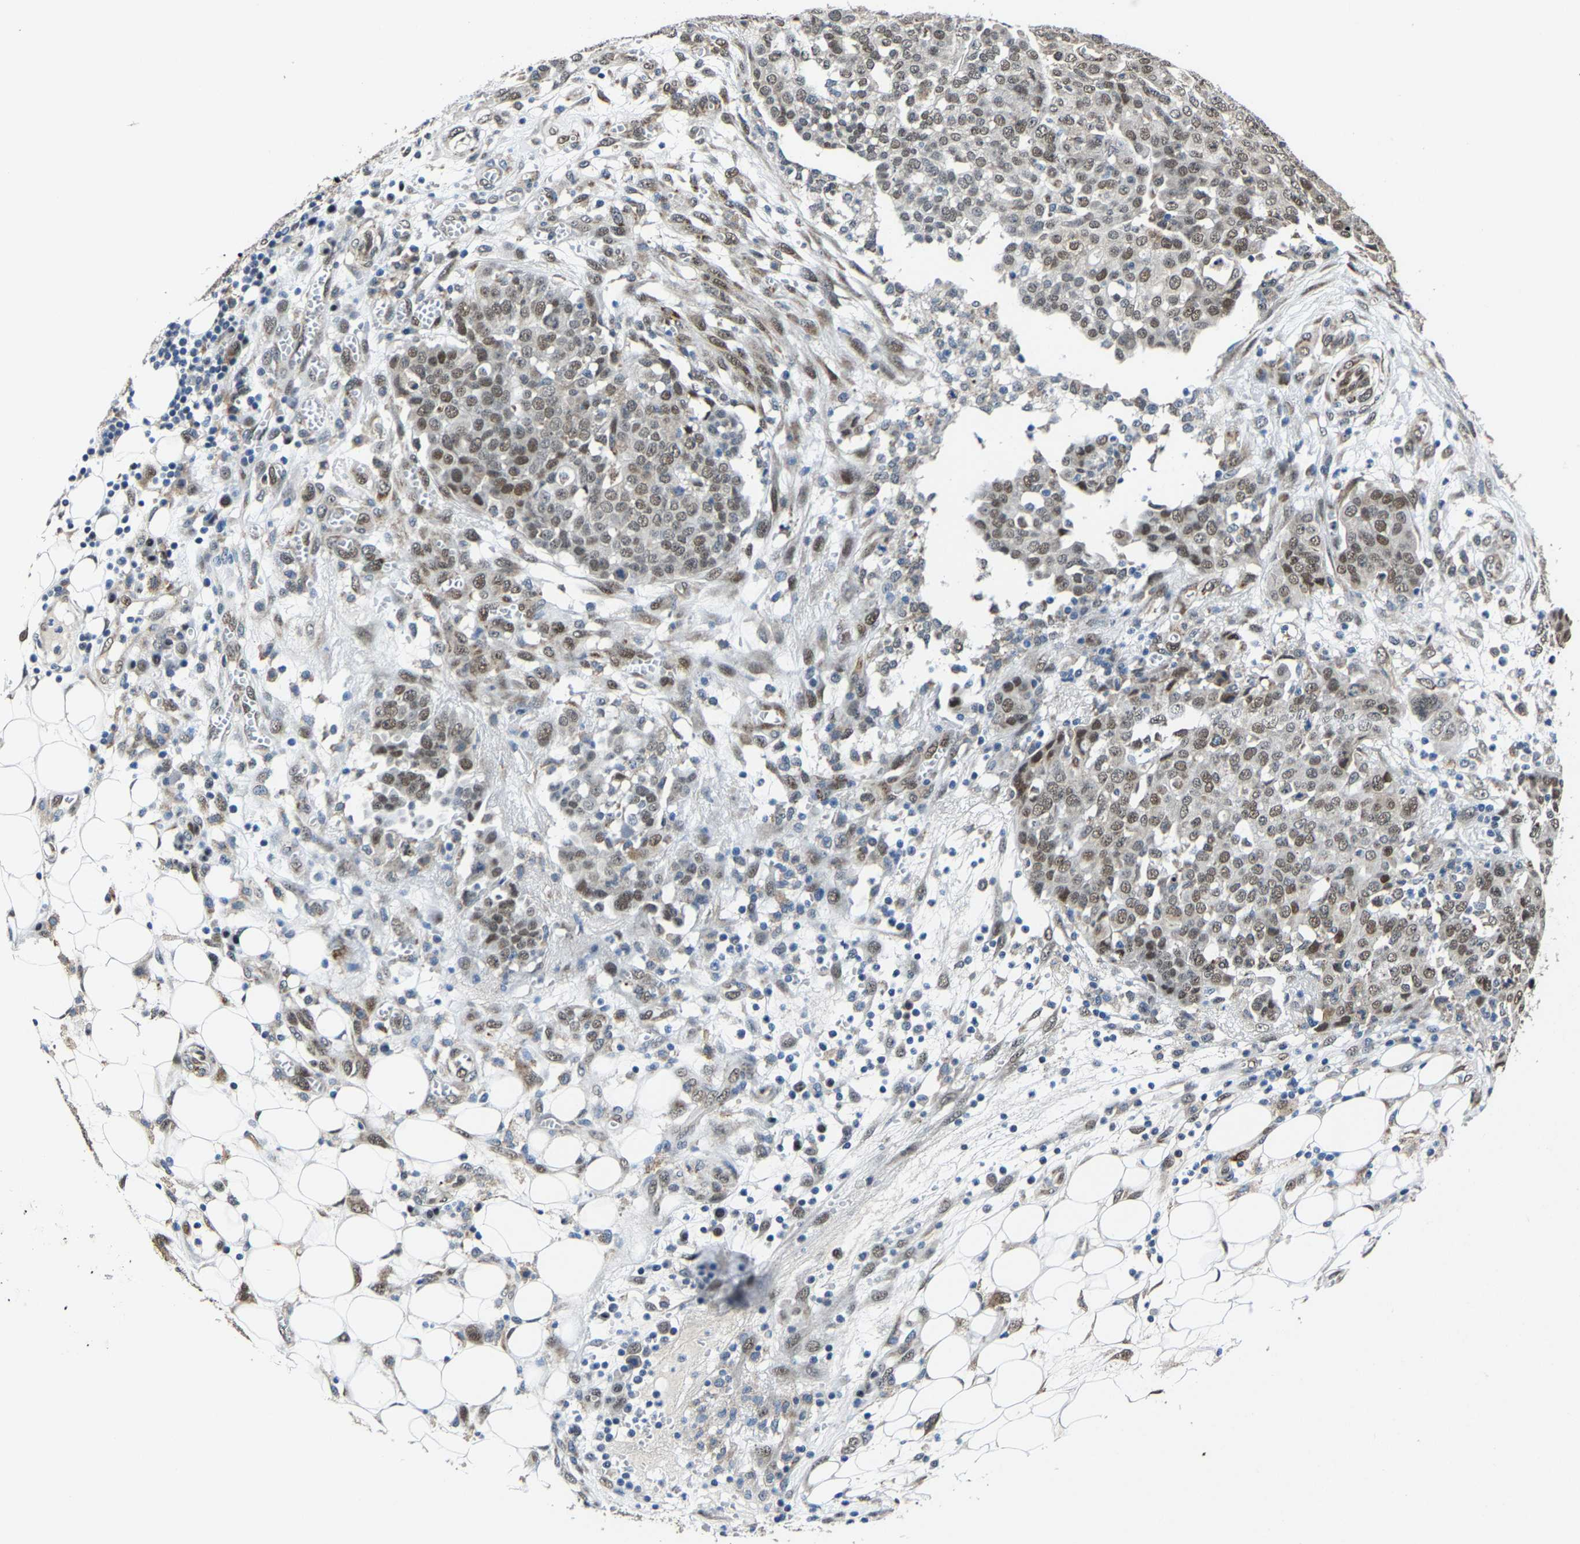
{"staining": {"intensity": "moderate", "quantity": "25%-75%", "location": "nuclear"}, "tissue": "ovarian cancer", "cell_type": "Tumor cells", "image_type": "cancer", "snomed": [{"axis": "morphology", "description": "Cystadenocarcinoma, serous, NOS"}, {"axis": "topography", "description": "Soft tissue"}, {"axis": "topography", "description": "Ovary"}], "caption": "Approximately 25%-75% of tumor cells in ovarian serous cystadenocarcinoma reveal moderate nuclear protein positivity as visualized by brown immunohistochemical staining.", "gene": "METTL1", "patient": {"sex": "female", "age": 57}}